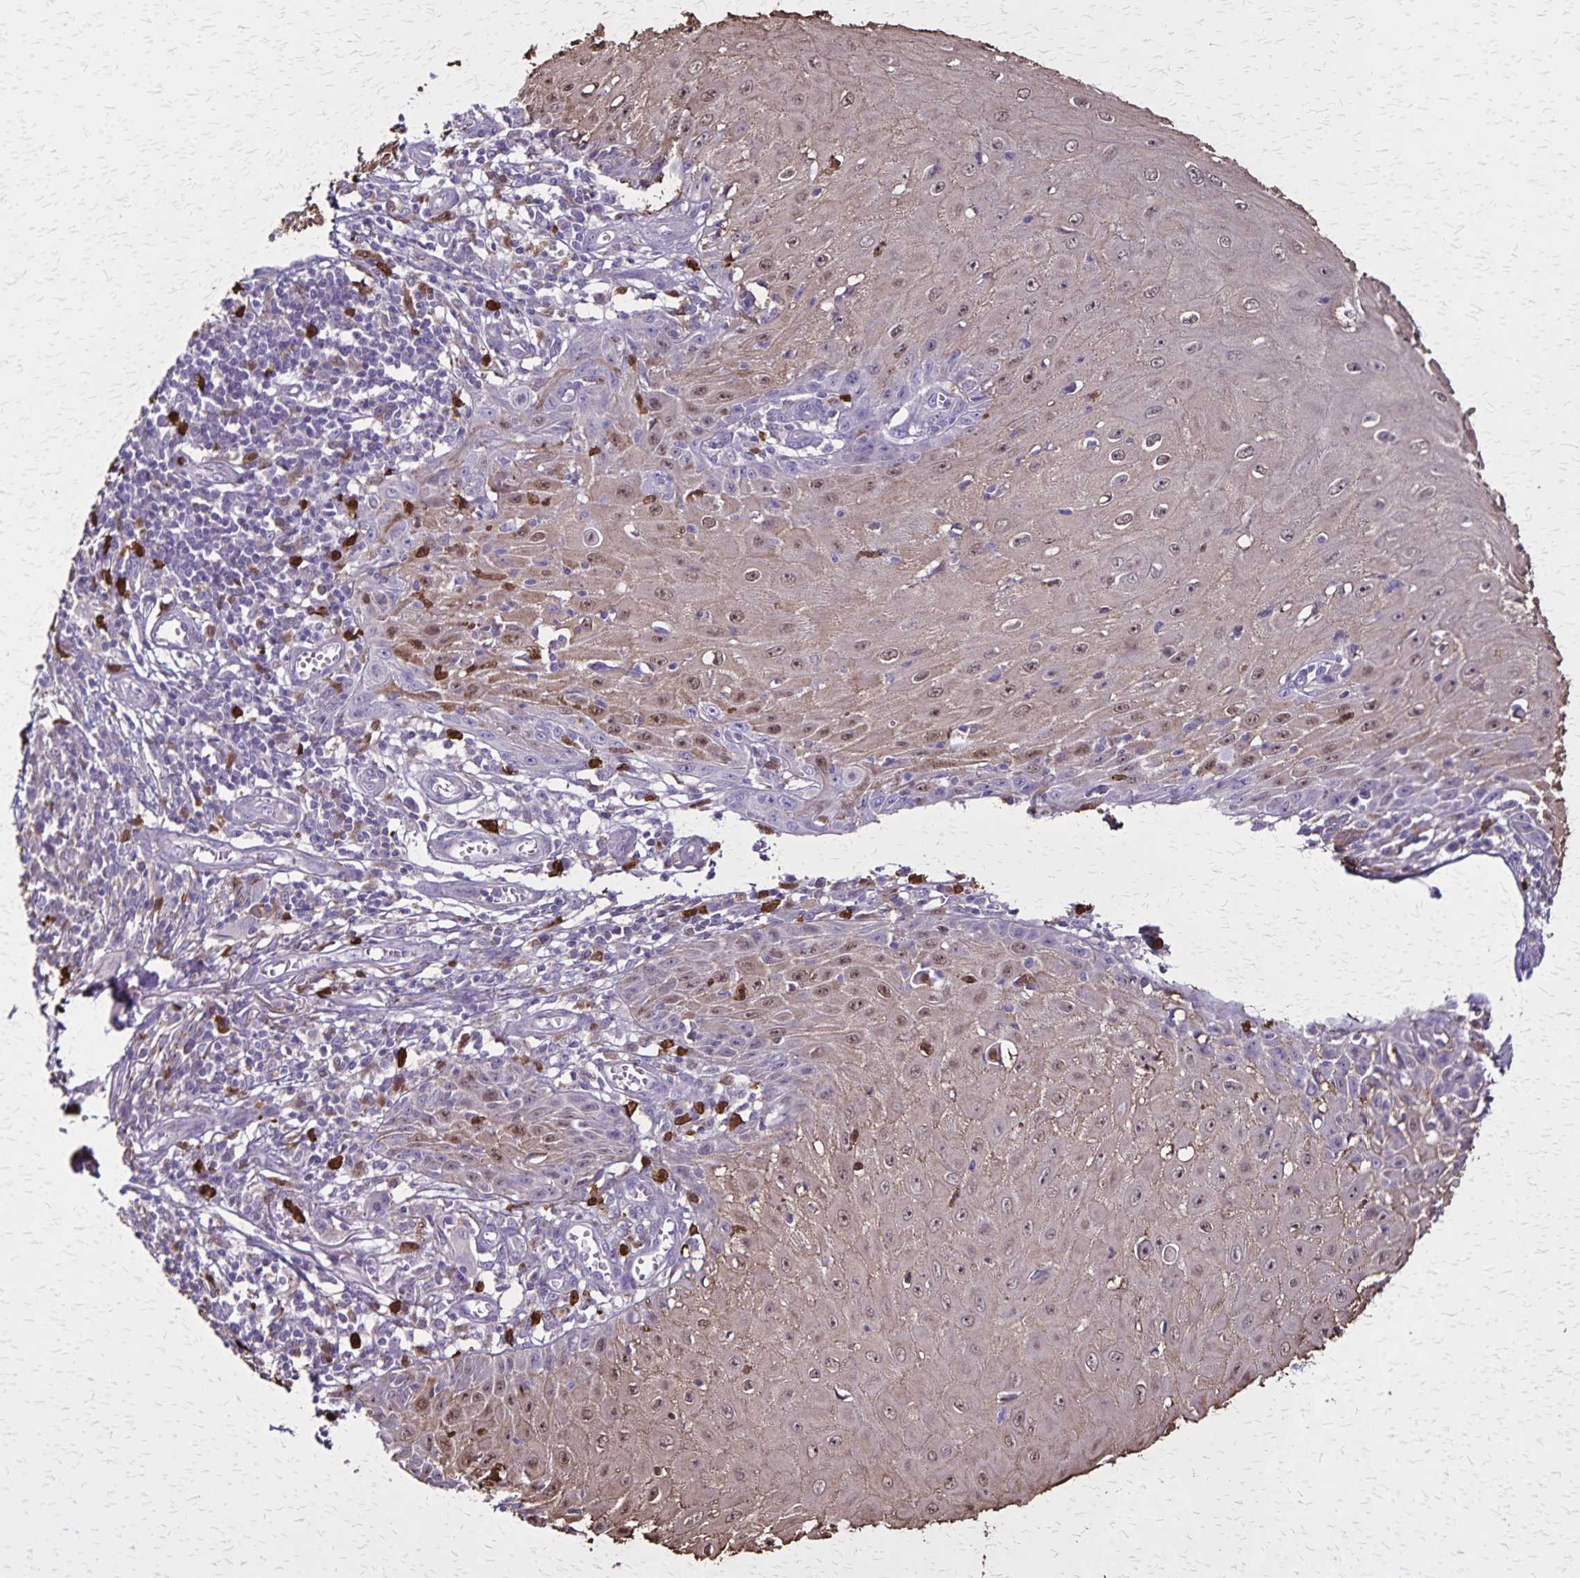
{"staining": {"intensity": "weak", "quantity": "25%-75%", "location": "cytoplasmic/membranous,nuclear"}, "tissue": "skin cancer", "cell_type": "Tumor cells", "image_type": "cancer", "snomed": [{"axis": "morphology", "description": "Squamous cell carcinoma, NOS"}, {"axis": "topography", "description": "Skin"}], "caption": "Tumor cells exhibit low levels of weak cytoplasmic/membranous and nuclear positivity in approximately 25%-75% of cells in skin squamous cell carcinoma.", "gene": "ULBP3", "patient": {"sex": "female", "age": 73}}